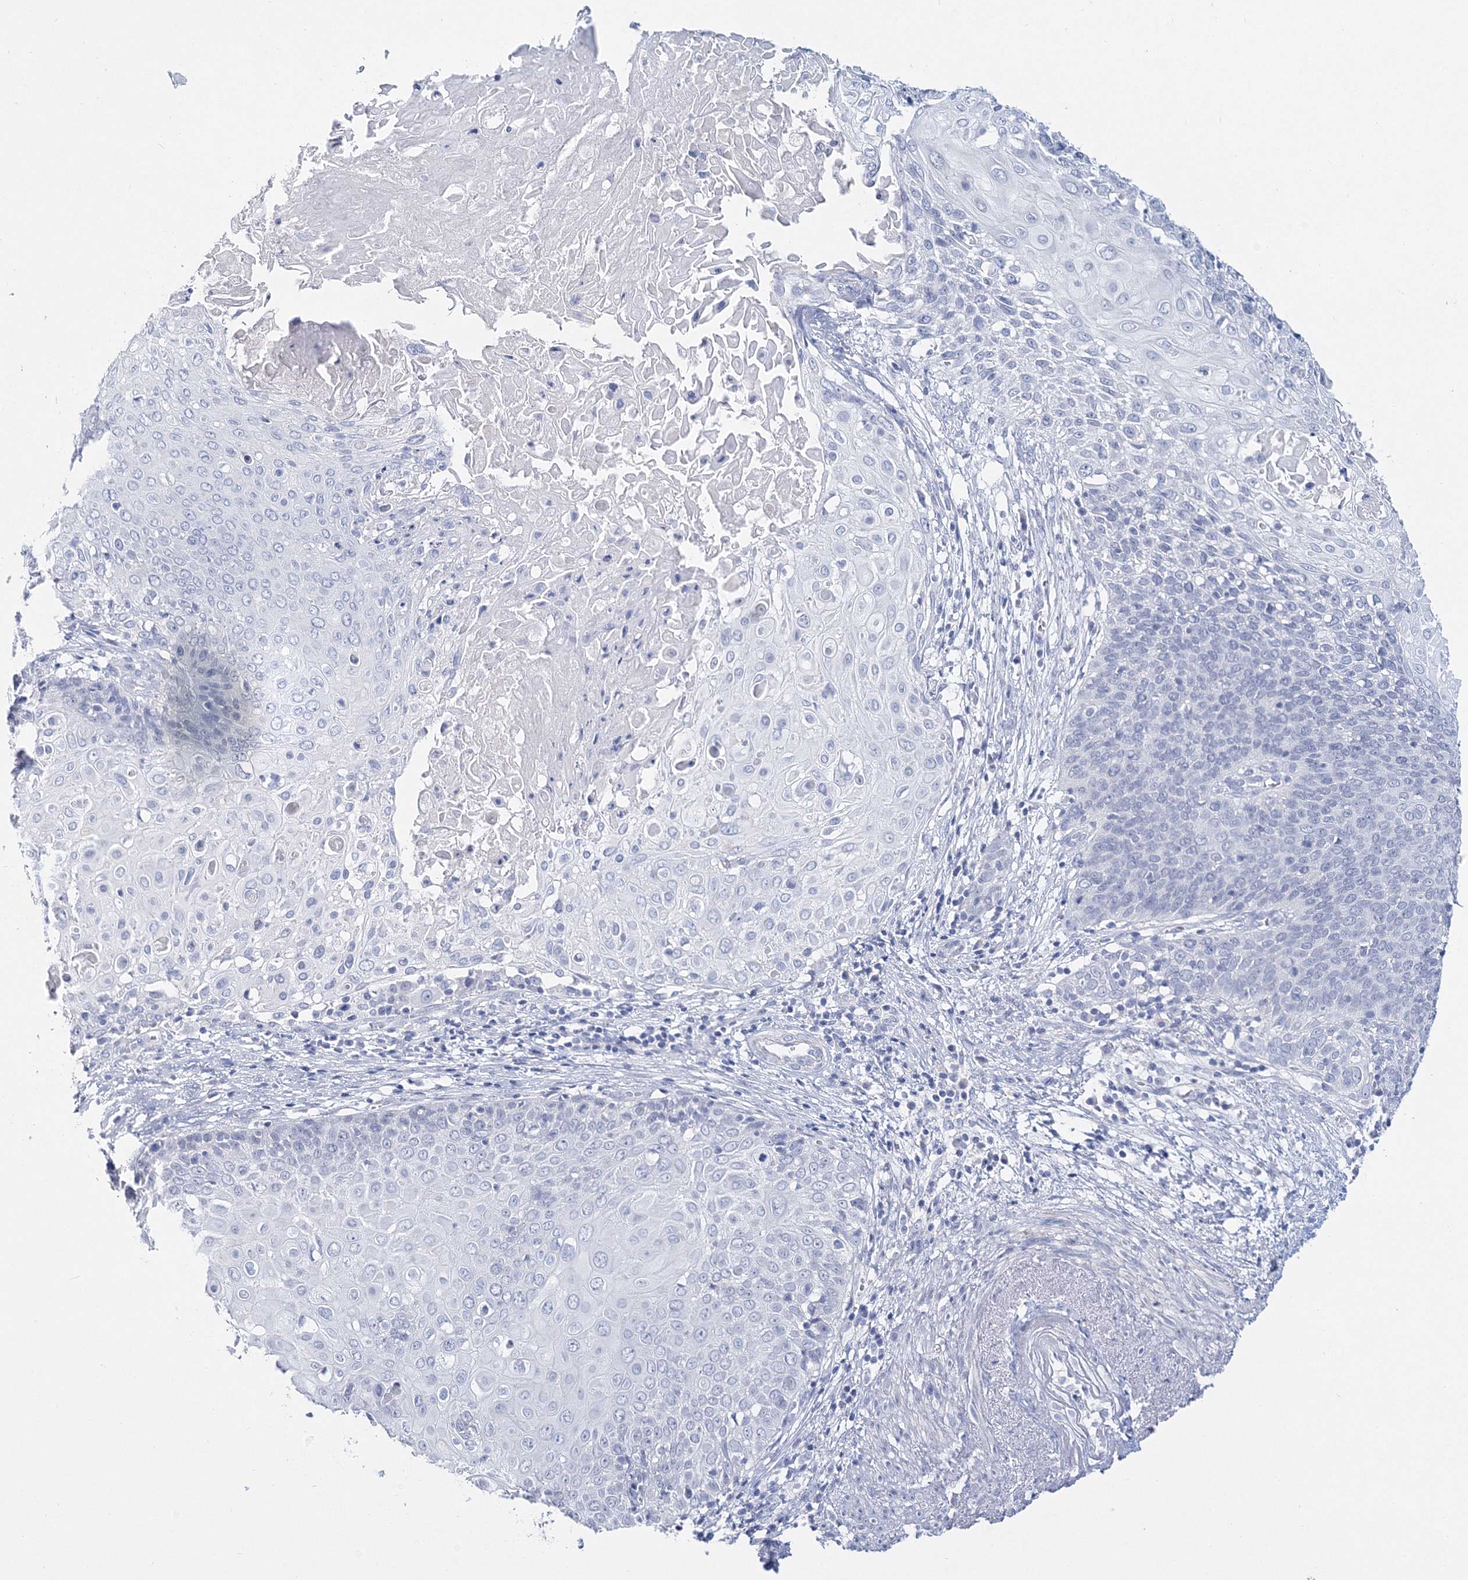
{"staining": {"intensity": "negative", "quantity": "none", "location": "none"}, "tissue": "cervical cancer", "cell_type": "Tumor cells", "image_type": "cancer", "snomed": [{"axis": "morphology", "description": "Squamous cell carcinoma, NOS"}, {"axis": "topography", "description": "Cervix"}], "caption": "Human cervical cancer (squamous cell carcinoma) stained for a protein using immunohistochemistry (IHC) reveals no staining in tumor cells.", "gene": "MYOZ2", "patient": {"sex": "female", "age": 39}}